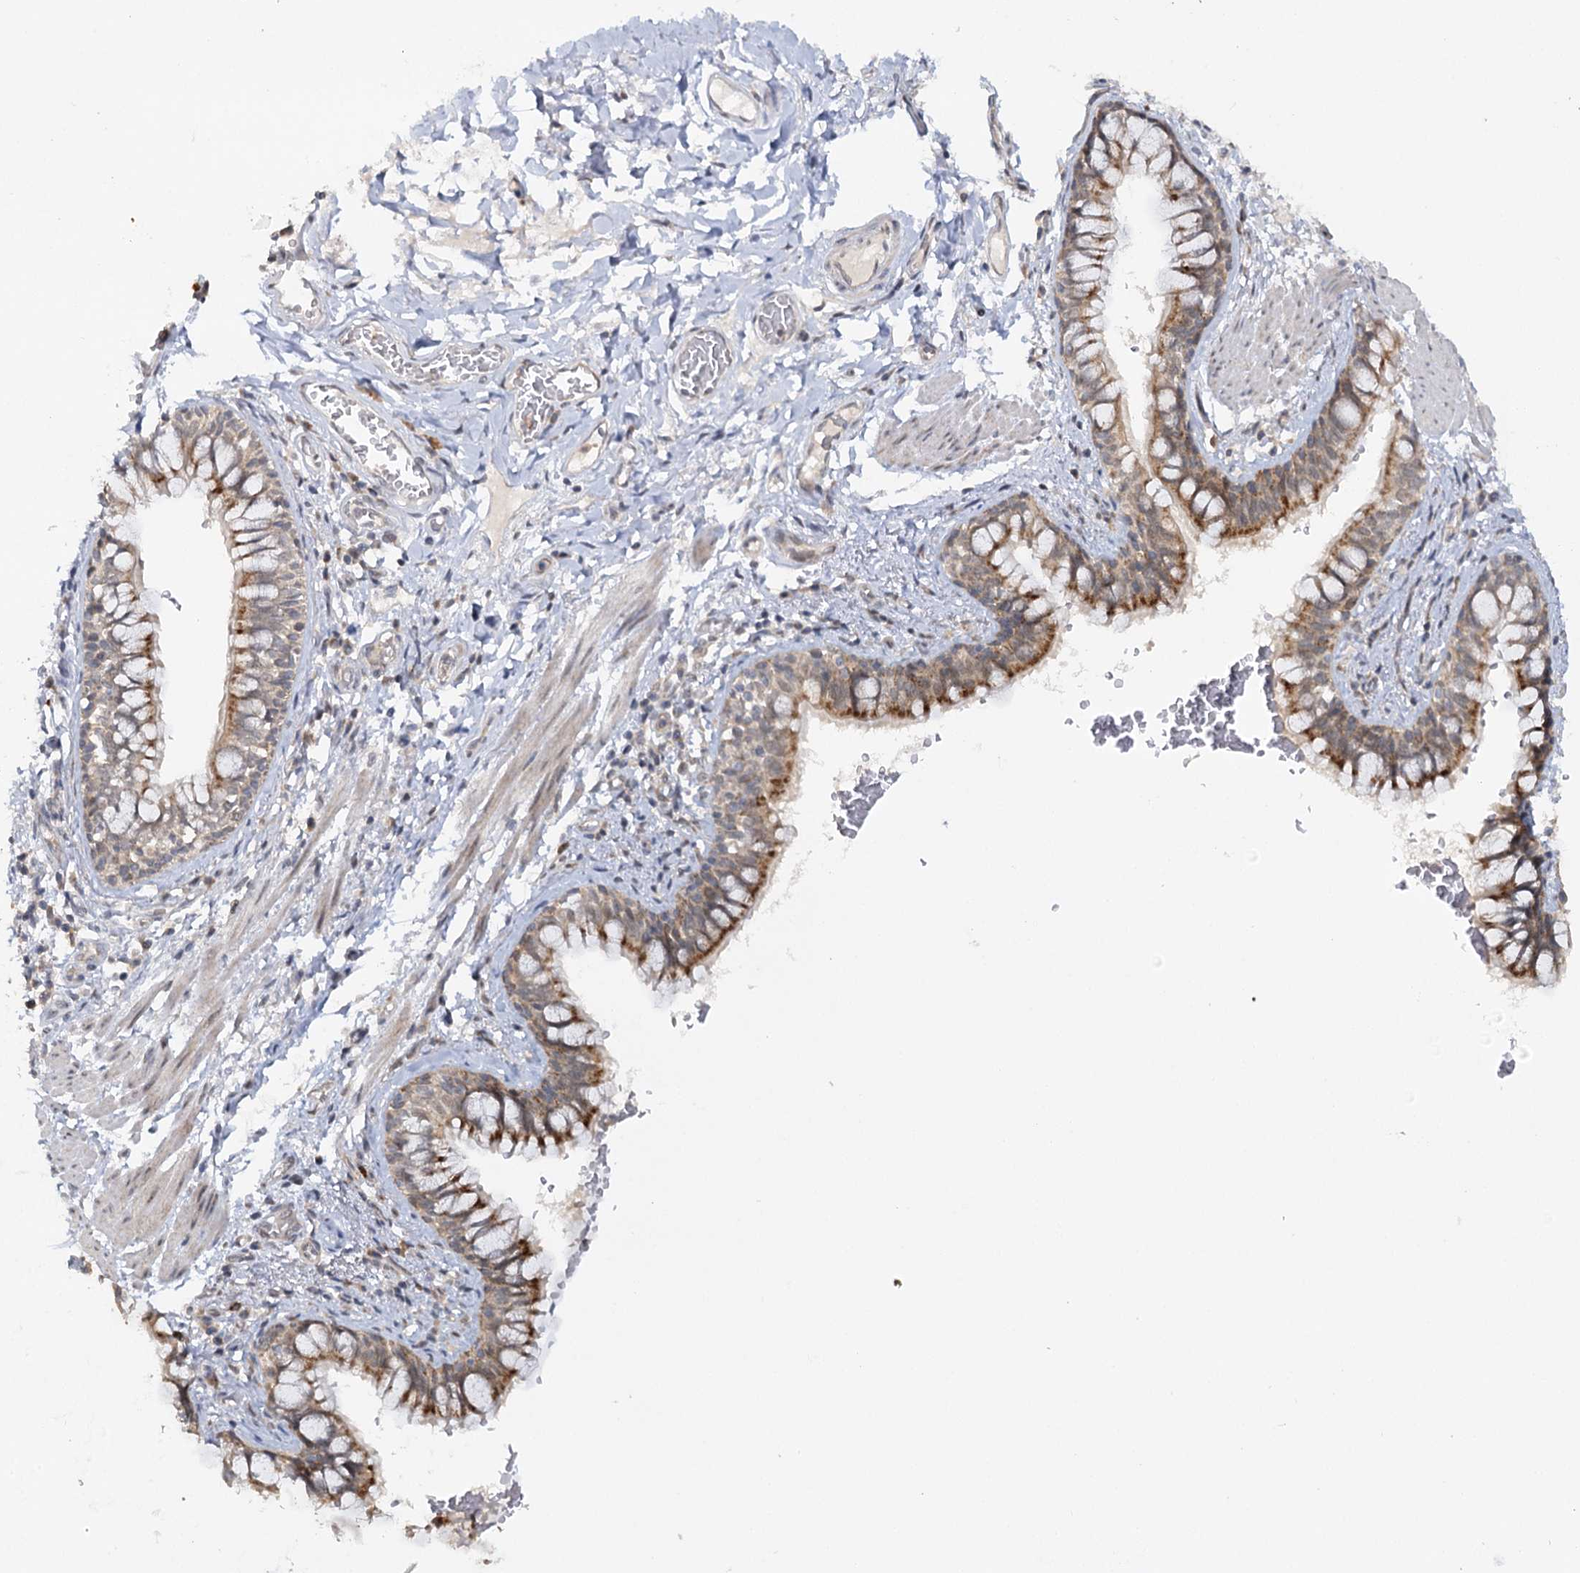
{"staining": {"intensity": "moderate", "quantity": ">75%", "location": "cytoplasmic/membranous"}, "tissue": "bronchus", "cell_type": "Respiratory epithelial cells", "image_type": "normal", "snomed": [{"axis": "morphology", "description": "Normal tissue, NOS"}, {"axis": "topography", "description": "Cartilage tissue"}, {"axis": "topography", "description": "Bronchus"}], "caption": "Immunohistochemical staining of benign bronchus exhibits >75% levels of moderate cytoplasmic/membranous protein expression in about >75% of respiratory epithelial cells.", "gene": "ZNRF3", "patient": {"sex": "female", "age": 36}}